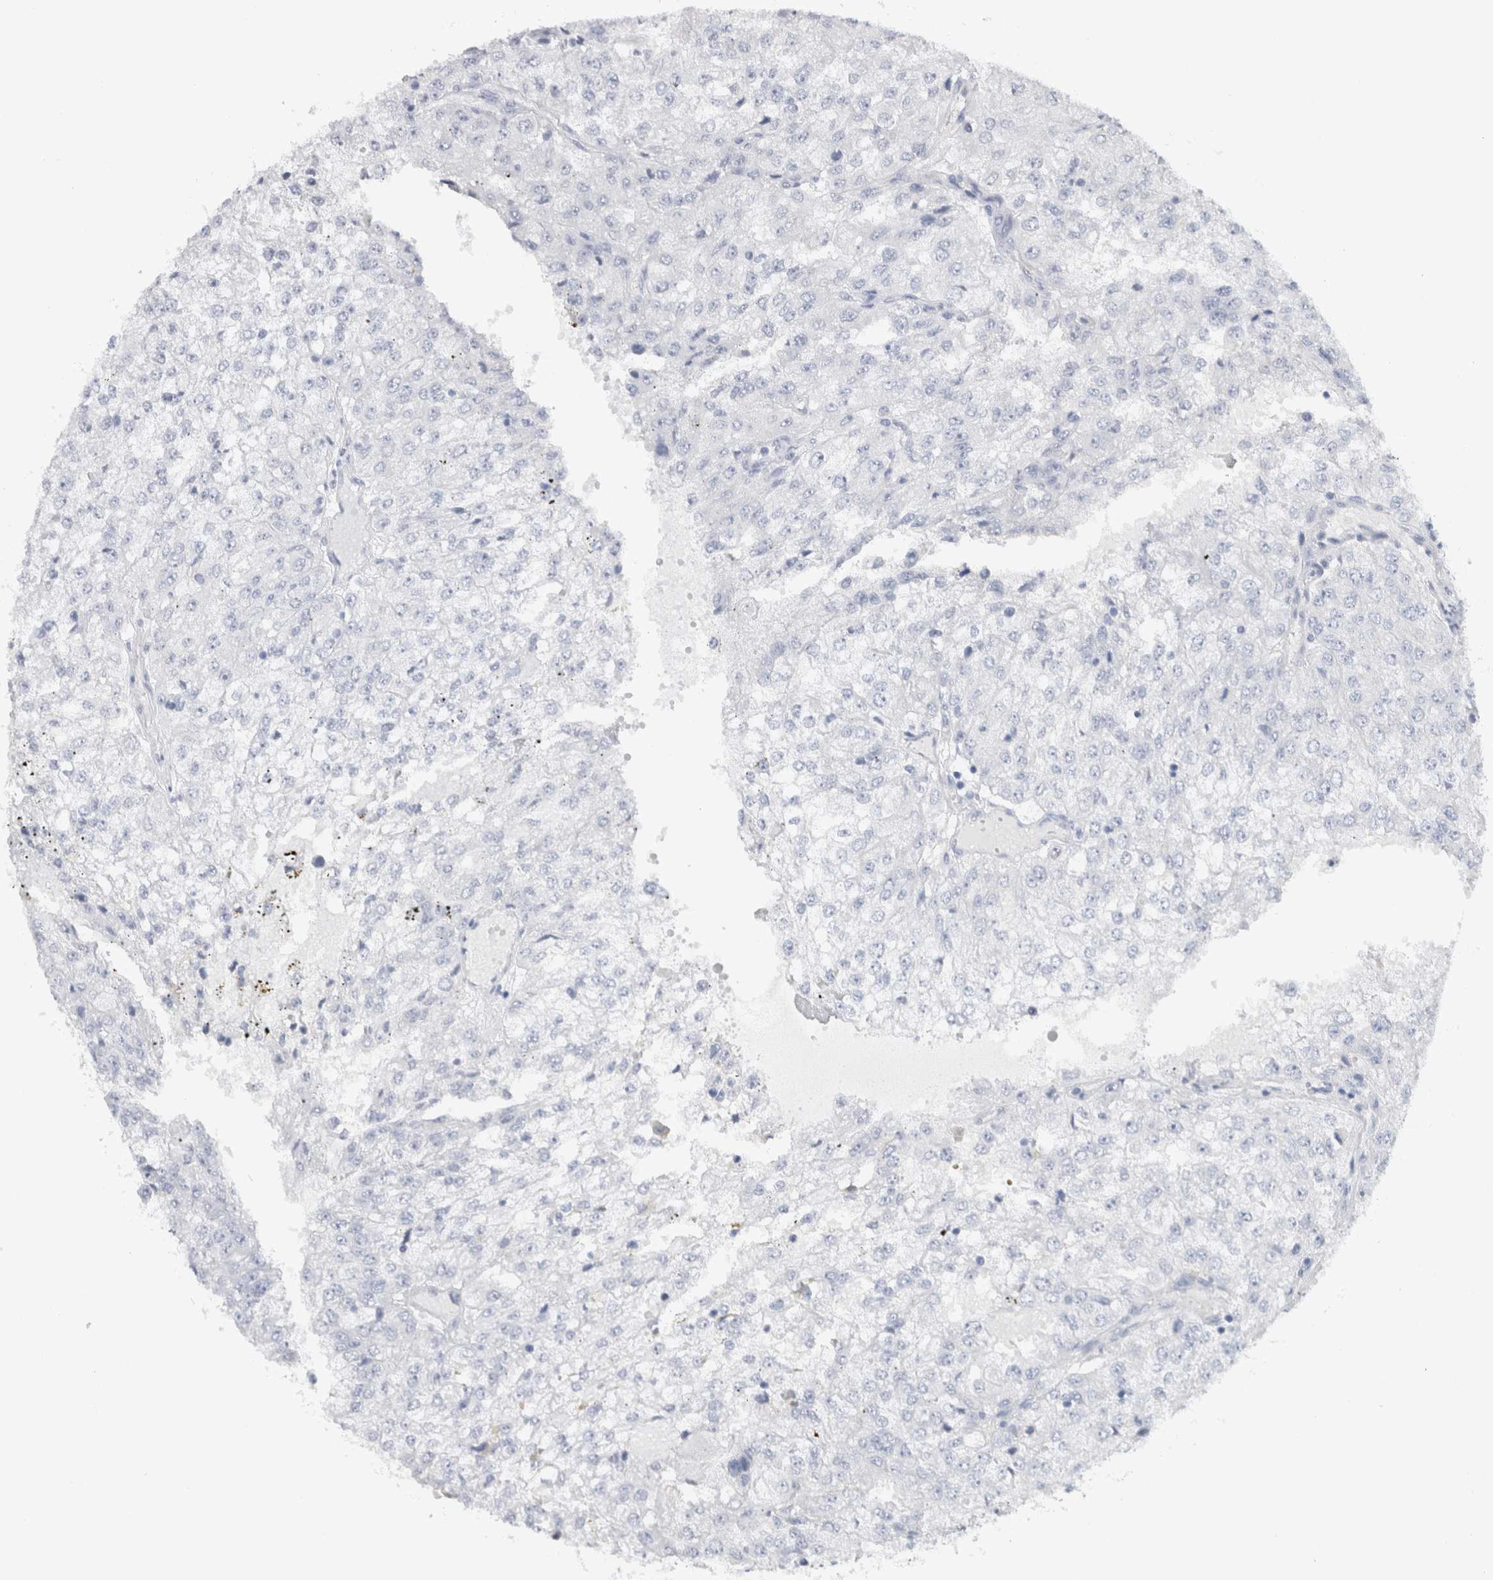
{"staining": {"intensity": "negative", "quantity": "none", "location": "none"}, "tissue": "renal cancer", "cell_type": "Tumor cells", "image_type": "cancer", "snomed": [{"axis": "morphology", "description": "Adenocarcinoma, NOS"}, {"axis": "topography", "description": "Kidney"}], "caption": "The micrograph demonstrates no significant expression in tumor cells of renal adenocarcinoma.", "gene": "TONSL", "patient": {"sex": "female", "age": 54}}